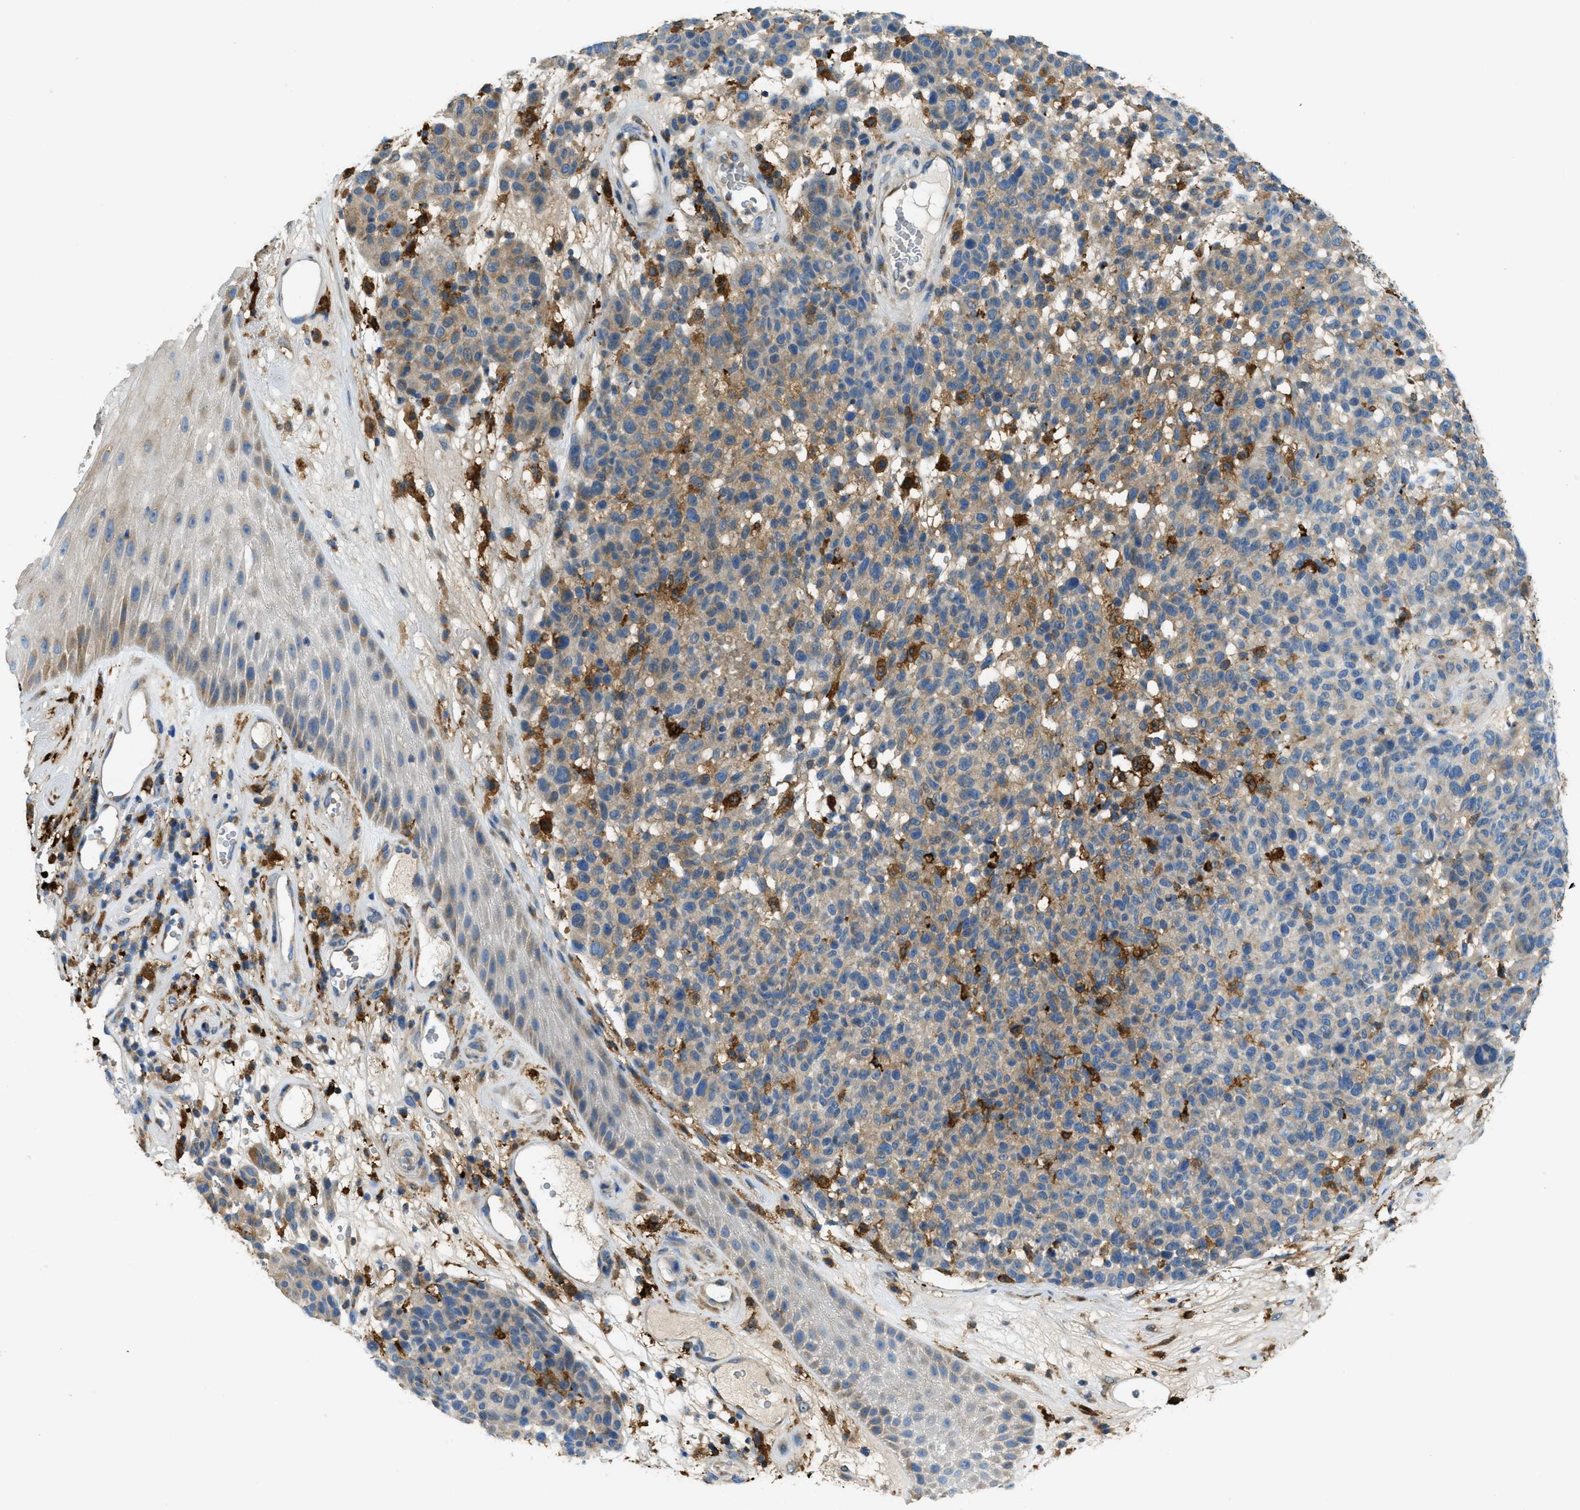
{"staining": {"intensity": "weak", "quantity": "25%-75%", "location": "cytoplasmic/membranous"}, "tissue": "melanoma", "cell_type": "Tumor cells", "image_type": "cancer", "snomed": [{"axis": "morphology", "description": "Malignant melanoma, NOS"}, {"axis": "topography", "description": "Skin"}], "caption": "Immunohistochemistry micrograph of neoplastic tissue: human malignant melanoma stained using IHC exhibits low levels of weak protein expression localized specifically in the cytoplasmic/membranous of tumor cells, appearing as a cytoplasmic/membranous brown color.", "gene": "RFFL", "patient": {"sex": "male", "age": 59}}